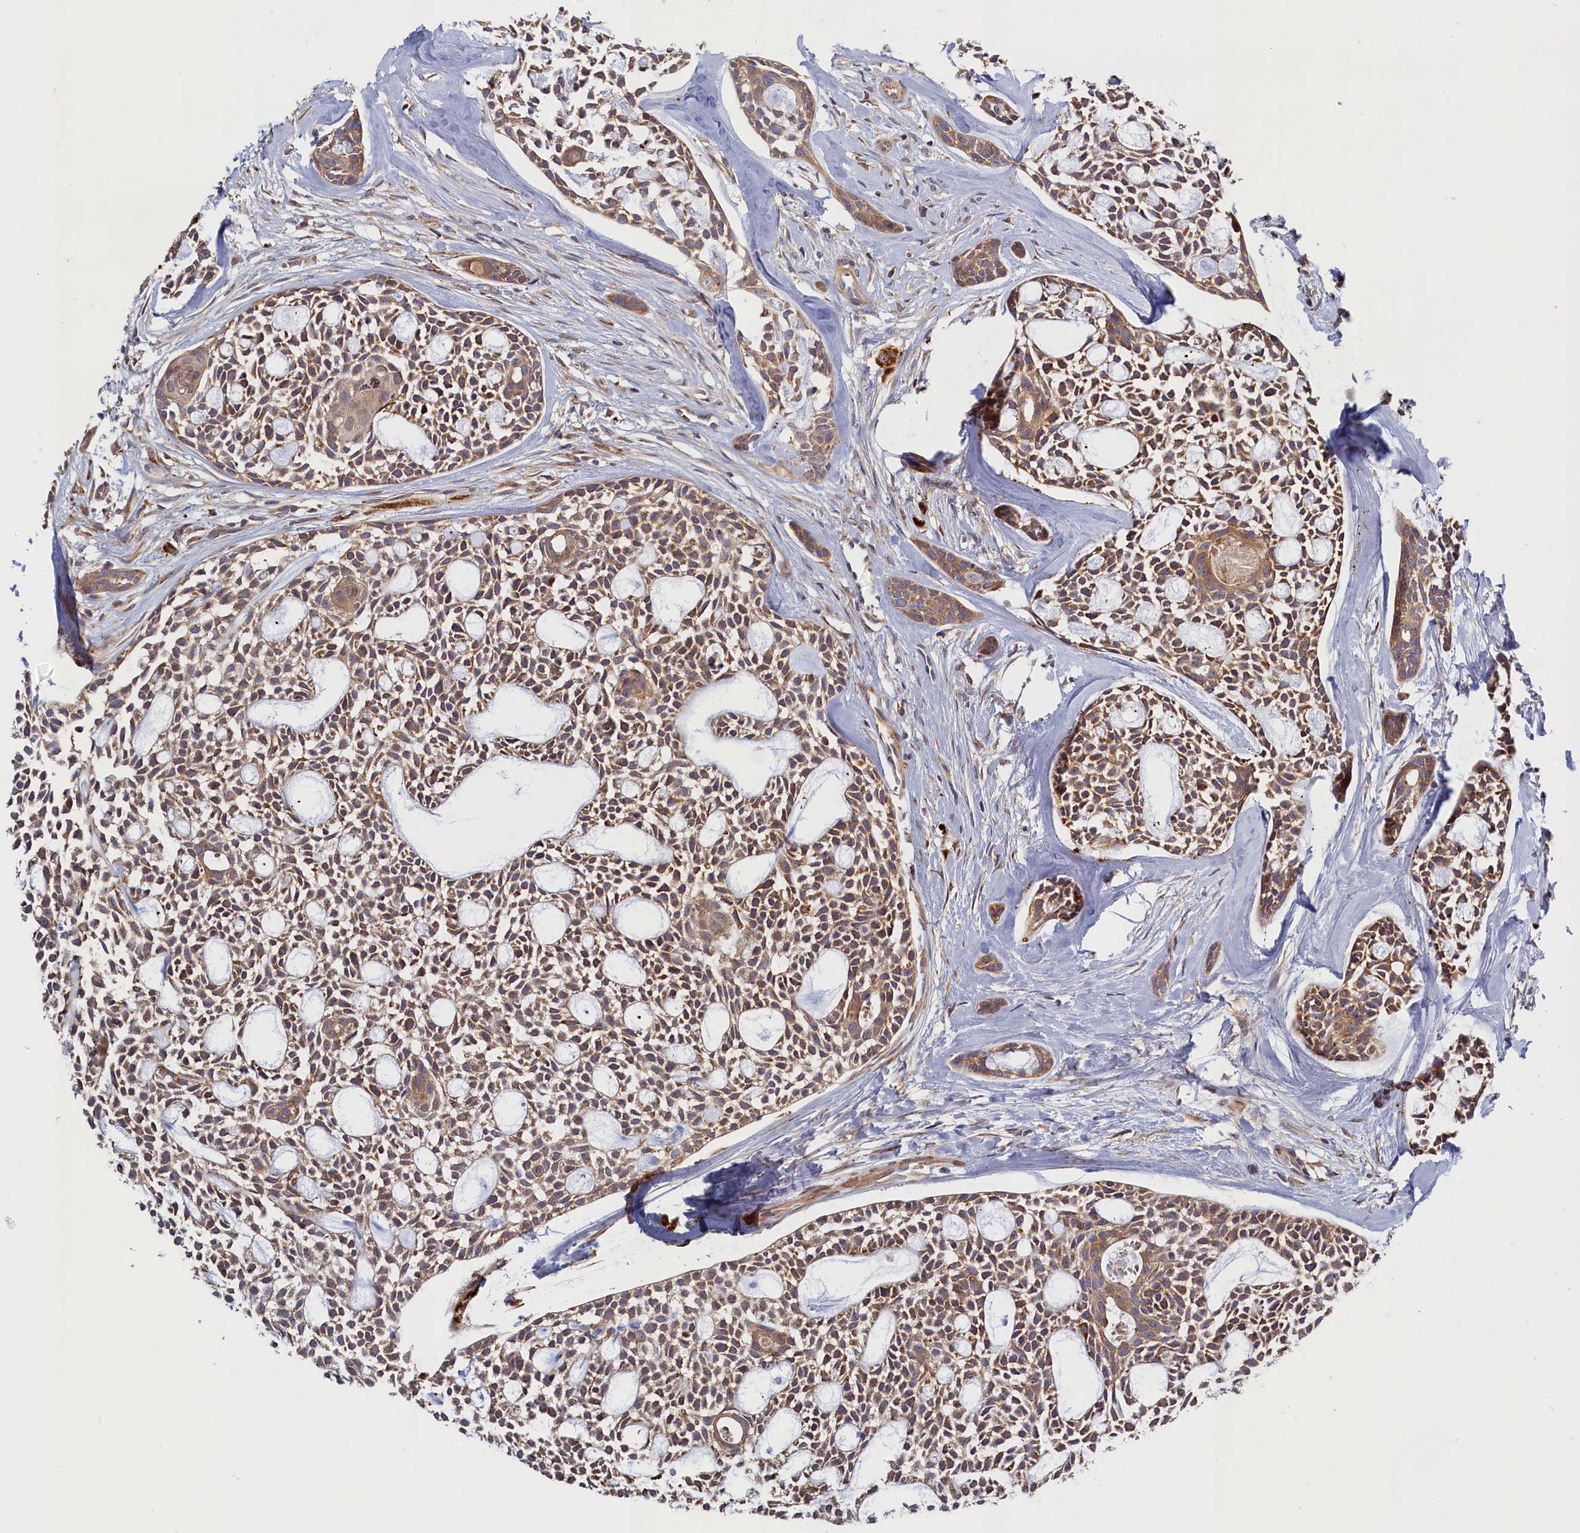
{"staining": {"intensity": "moderate", "quantity": ">75%", "location": "cytoplasmic/membranous"}, "tissue": "head and neck cancer", "cell_type": "Tumor cells", "image_type": "cancer", "snomed": [{"axis": "morphology", "description": "Adenocarcinoma, NOS"}, {"axis": "topography", "description": "Subcutis"}, {"axis": "topography", "description": "Head-Neck"}], "caption": "Head and neck adenocarcinoma stained with immunohistochemistry (IHC) reveals moderate cytoplasmic/membranous positivity in about >75% of tumor cells. Nuclei are stained in blue.", "gene": "CEP44", "patient": {"sex": "female", "age": 73}}